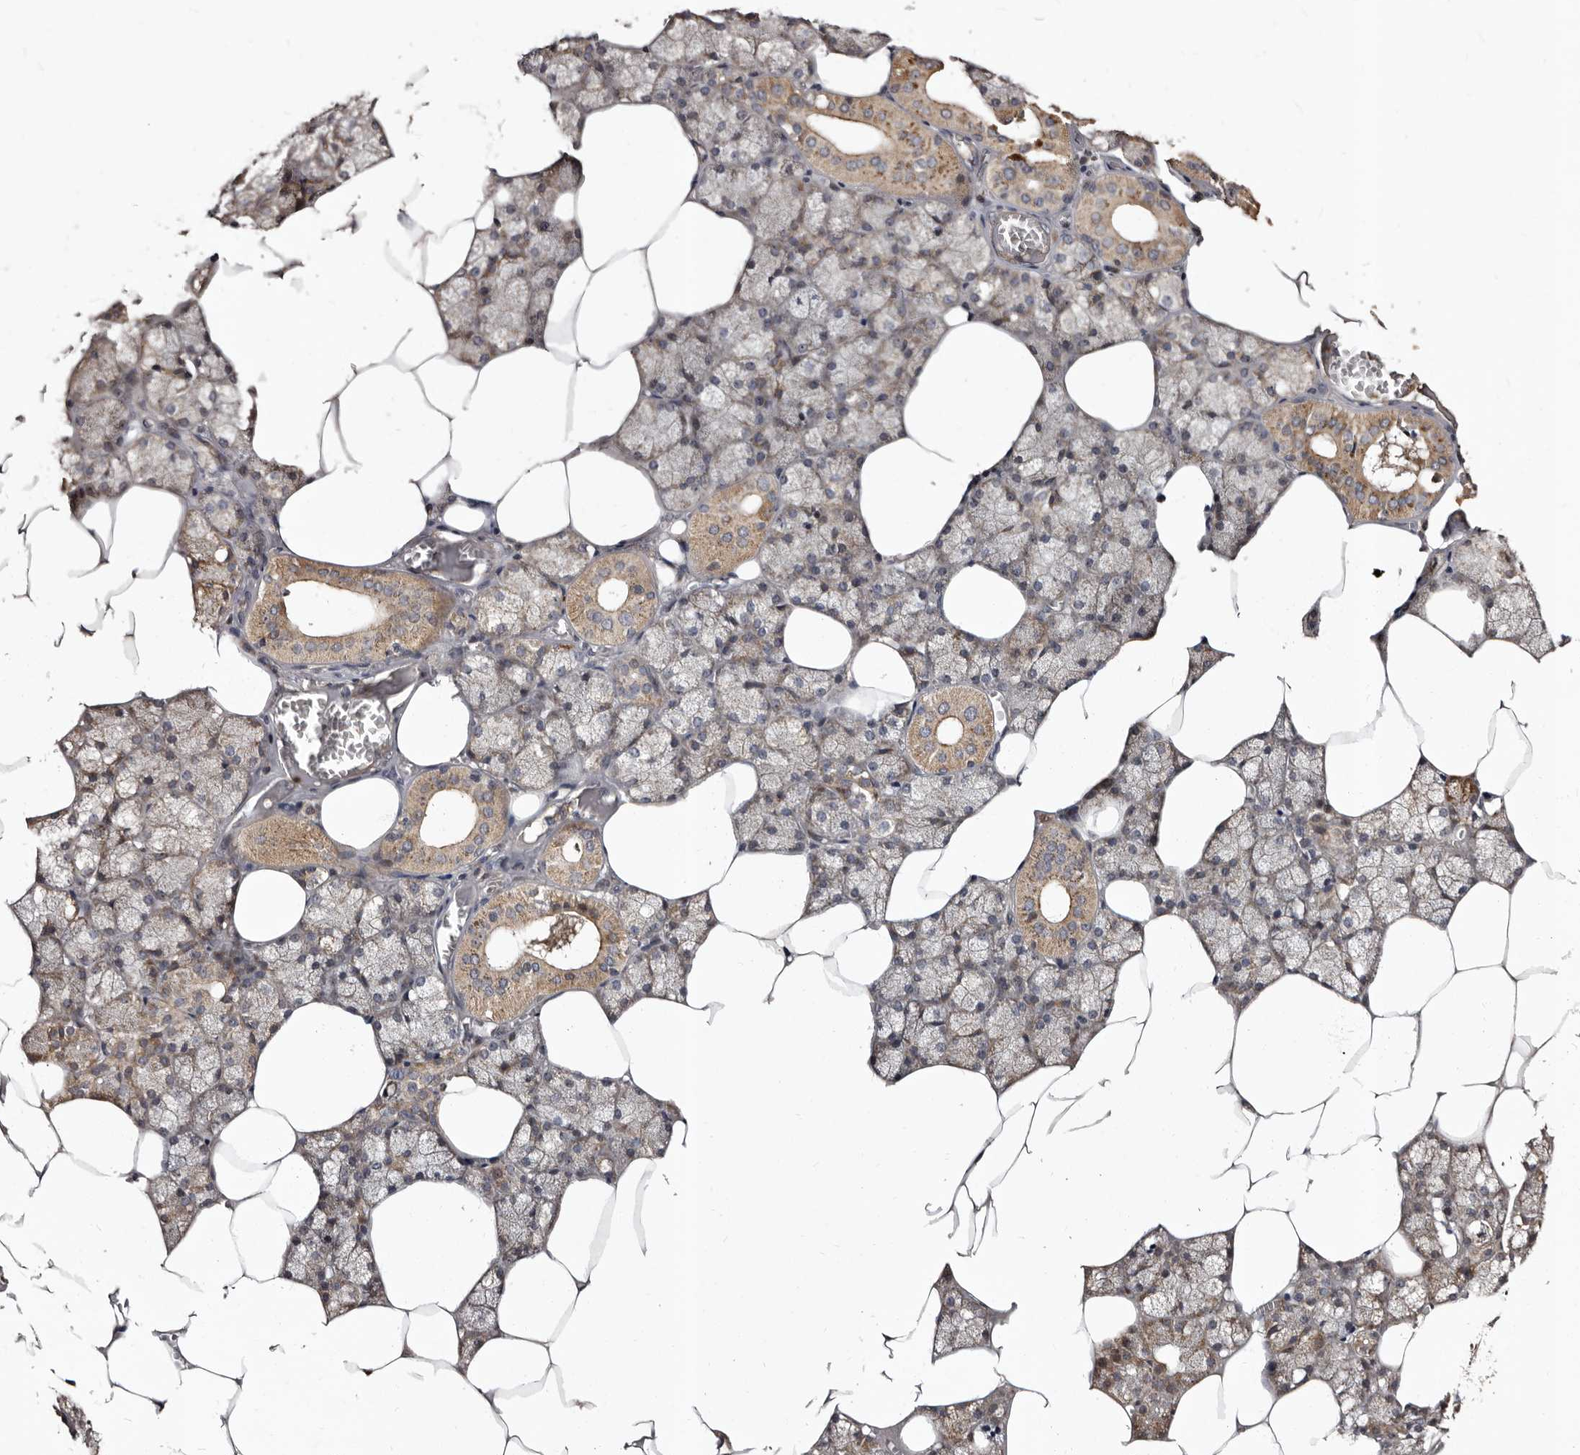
{"staining": {"intensity": "moderate", "quantity": "25%-75%", "location": "cytoplasmic/membranous"}, "tissue": "salivary gland", "cell_type": "Glandular cells", "image_type": "normal", "snomed": [{"axis": "morphology", "description": "Normal tissue, NOS"}, {"axis": "topography", "description": "Salivary gland"}], "caption": "Immunohistochemistry histopathology image of normal human salivary gland stained for a protein (brown), which displays medium levels of moderate cytoplasmic/membranous staining in approximately 25%-75% of glandular cells.", "gene": "MKRN3", "patient": {"sex": "male", "age": 62}}